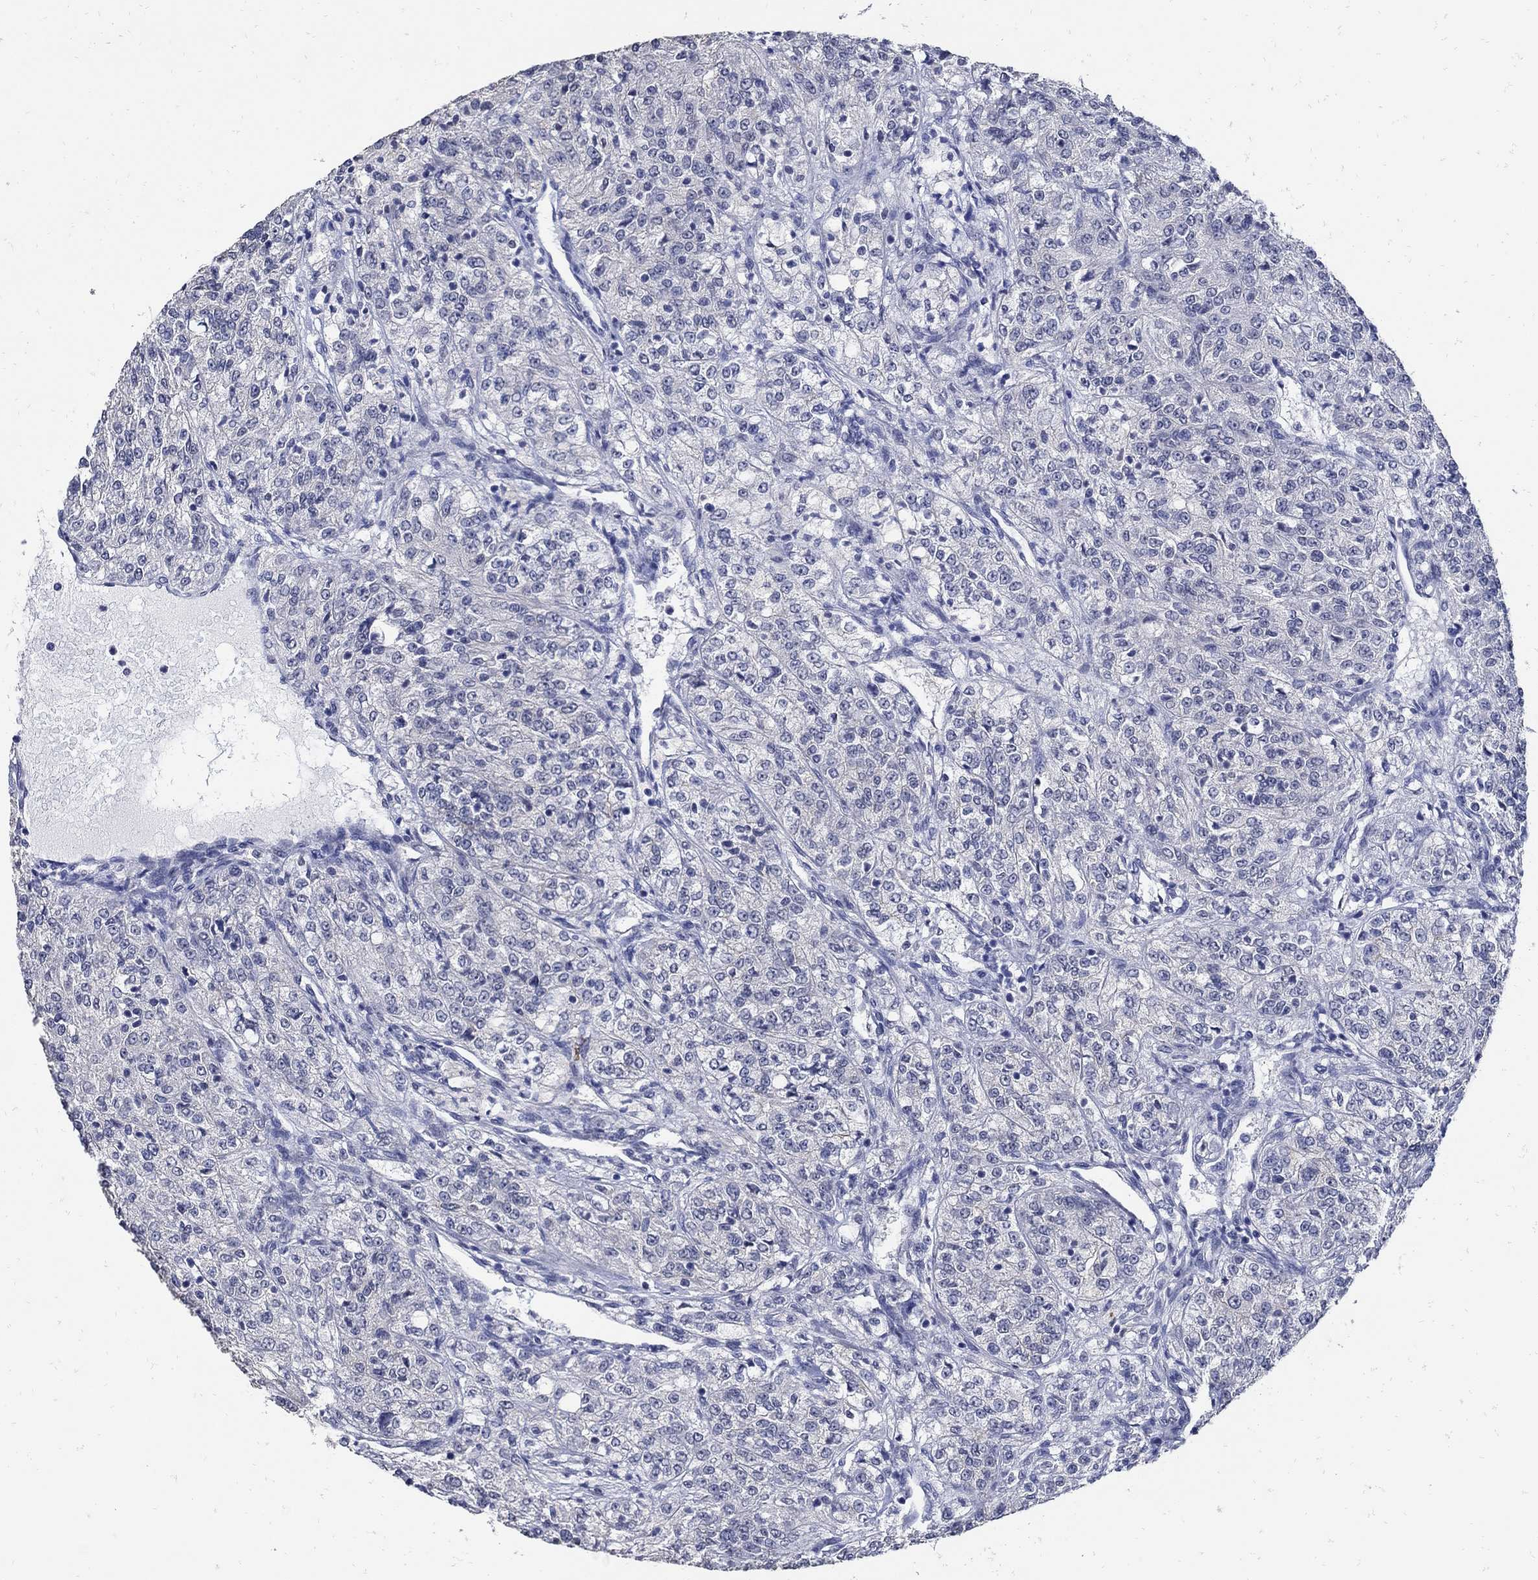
{"staining": {"intensity": "negative", "quantity": "none", "location": "none"}, "tissue": "renal cancer", "cell_type": "Tumor cells", "image_type": "cancer", "snomed": [{"axis": "morphology", "description": "Adenocarcinoma, NOS"}, {"axis": "topography", "description": "Kidney"}], "caption": "Adenocarcinoma (renal) was stained to show a protein in brown. There is no significant positivity in tumor cells.", "gene": "KCNN3", "patient": {"sex": "female", "age": 63}}